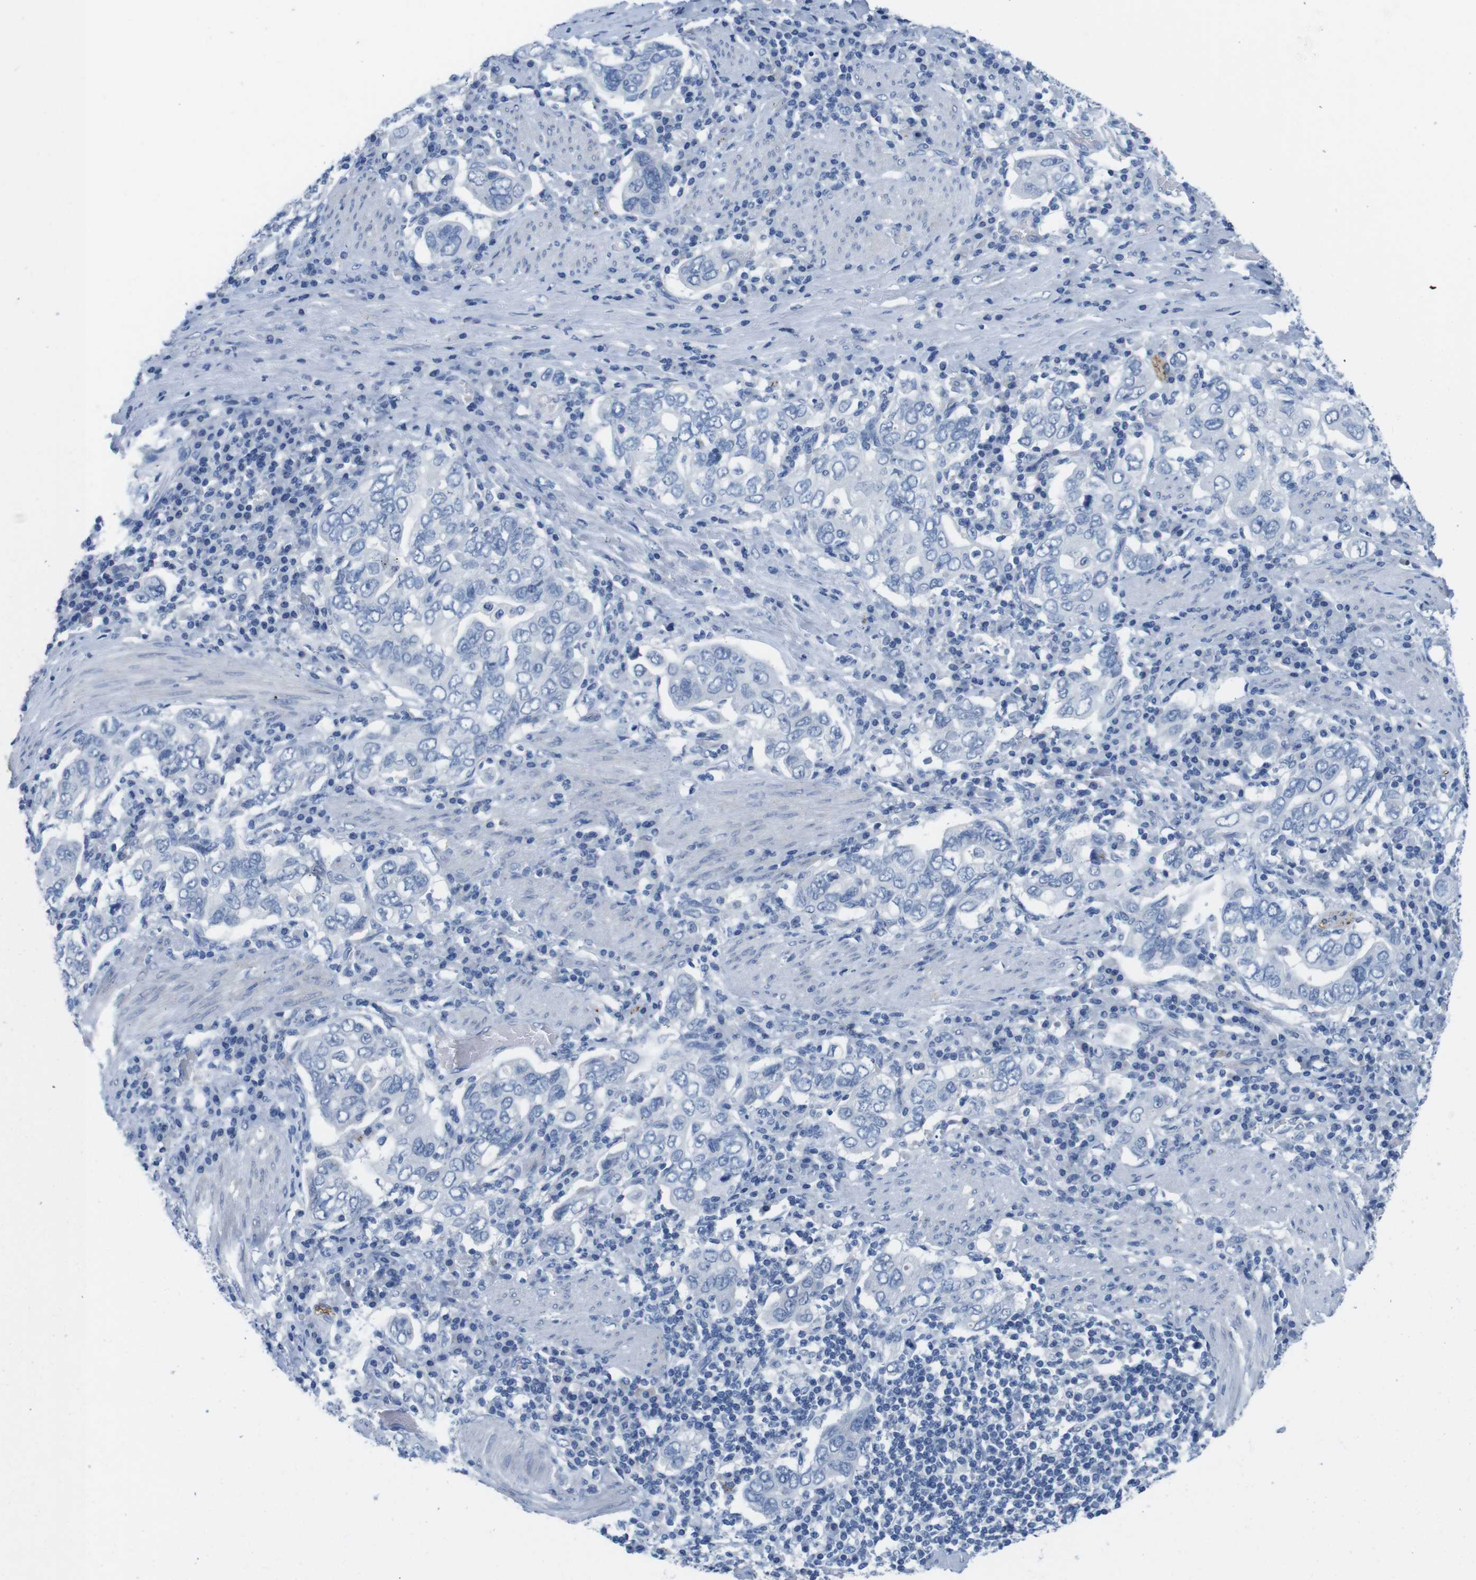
{"staining": {"intensity": "negative", "quantity": "none", "location": "none"}, "tissue": "stomach cancer", "cell_type": "Tumor cells", "image_type": "cancer", "snomed": [{"axis": "morphology", "description": "Adenocarcinoma, NOS"}, {"axis": "topography", "description": "Stomach, upper"}], "caption": "This is an immunohistochemistry (IHC) micrograph of human stomach cancer. There is no positivity in tumor cells.", "gene": "MAP6", "patient": {"sex": "male", "age": 62}}